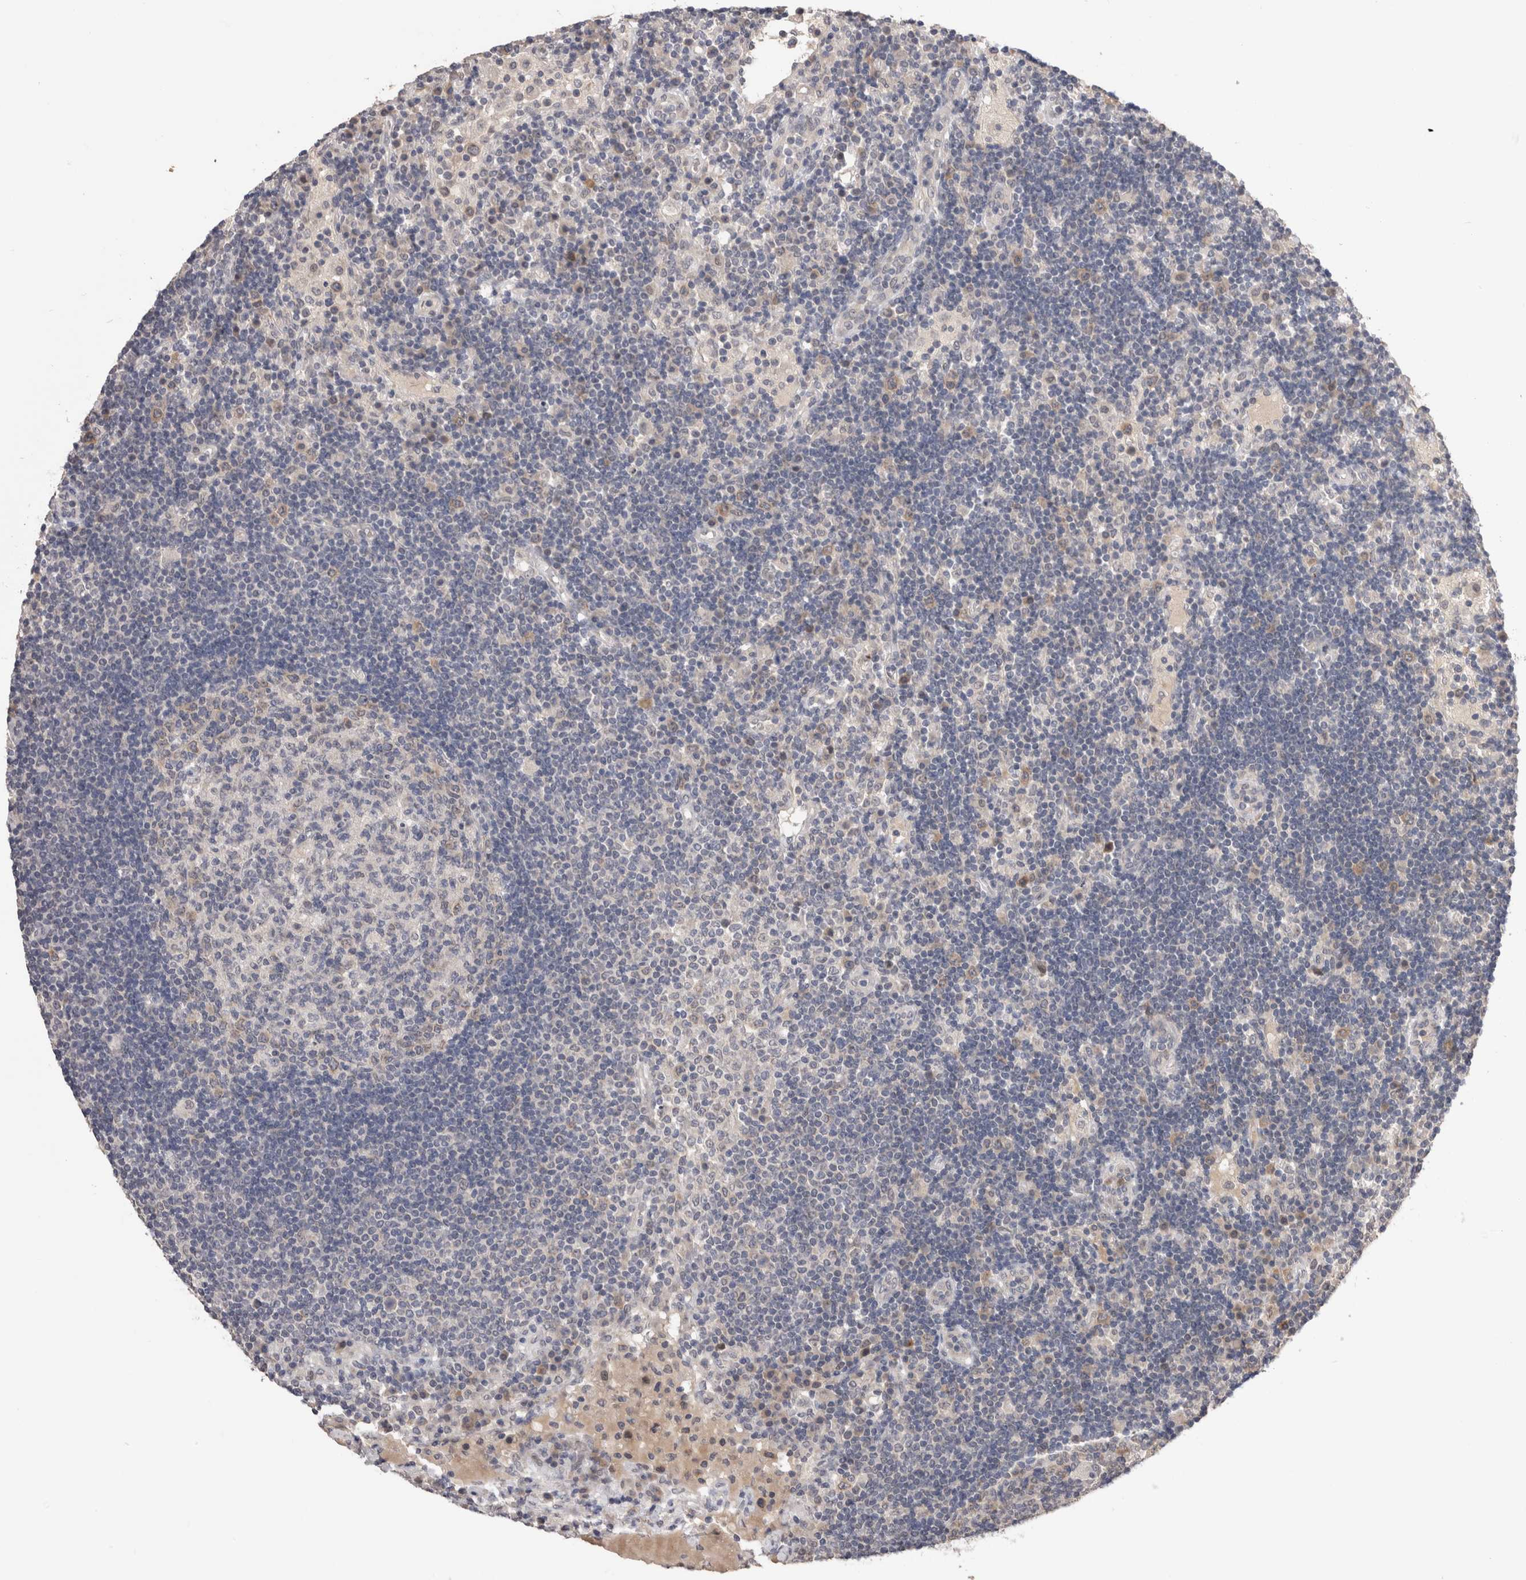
{"staining": {"intensity": "negative", "quantity": "none", "location": "none"}, "tissue": "lymph node", "cell_type": "Germinal center cells", "image_type": "normal", "snomed": [{"axis": "morphology", "description": "Normal tissue, NOS"}, {"axis": "topography", "description": "Lymph node"}], "caption": "This is an immunohistochemistry (IHC) image of benign lymph node. There is no staining in germinal center cells.", "gene": "CRYBG1", "patient": {"sex": "female", "age": 53}}